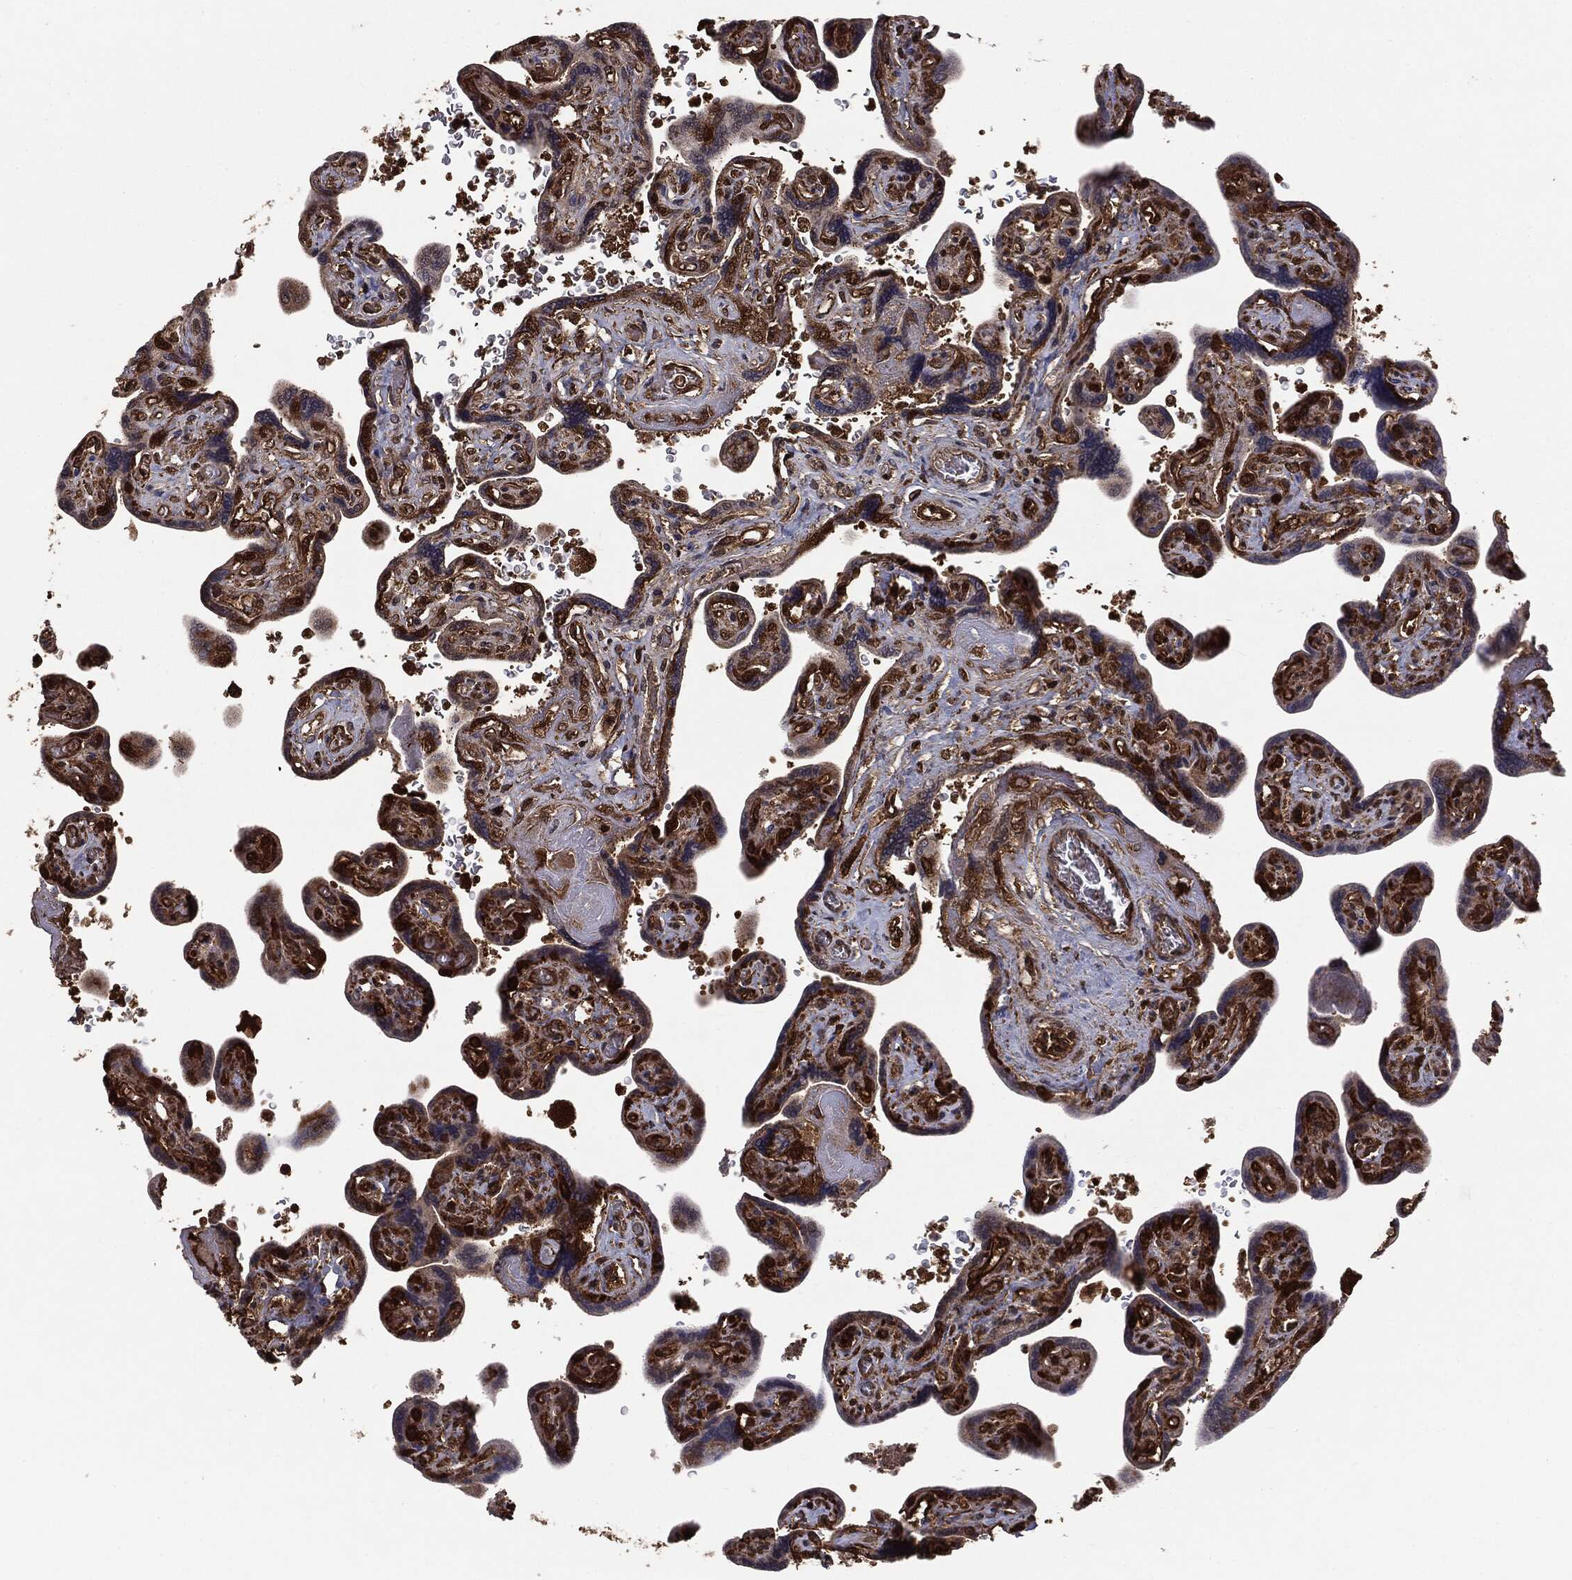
{"staining": {"intensity": "strong", "quantity": ">75%", "location": "cytoplasmic/membranous"}, "tissue": "placenta", "cell_type": "Decidual cells", "image_type": "normal", "snomed": [{"axis": "morphology", "description": "Normal tissue, NOS"}, {"axis": "topography", "description": "Placenta"}], "caption": "A high amount of strong cytoplasmic/membranous positivity is appreciated in about >75% of decidual cells in normal placenta.", "gene": "NME1", "patient": {"sex": "female", "age": 32}}